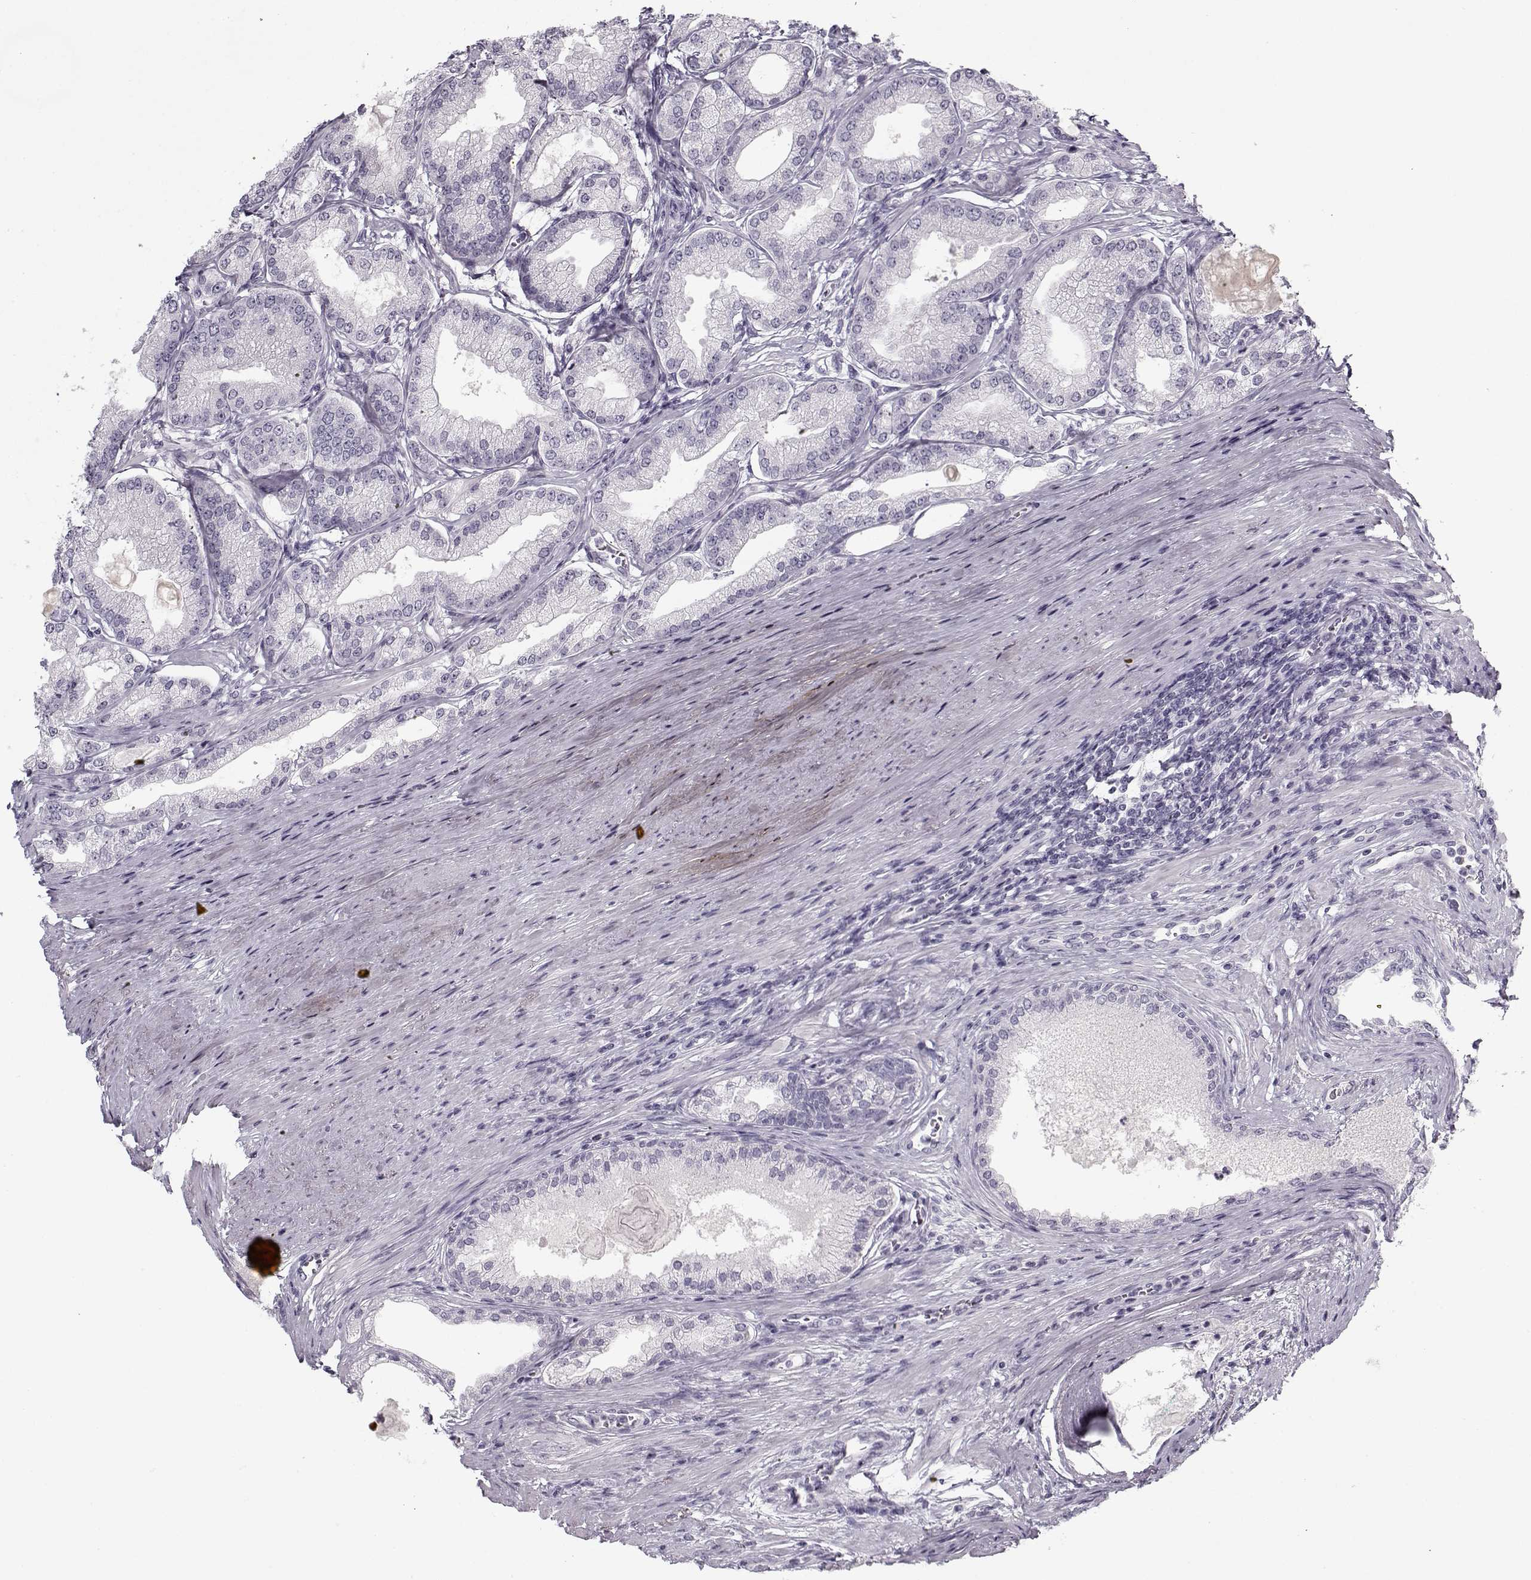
{"staining": {"intensity": "negative", "quantity": "none", "location": "none"}, "tissue": "prostate cancer", "cell_type": "Tumor cells", "image_type": "cancer", "snomed": [{"axis": "morphology", "description": "Adenocarcinoma, NOS"}, {"axis": "topography", "description": "Prostate and seminal vesicle, NOS"}, {"axis": "topography", "description": "Prostate"}], "caption": "Human prostate cancer stained for a protein using immunohistochemistry exhibits no expression in tumor cells.", "gene": "PNMT", "patient": {"sex": "male", "age": 77}}